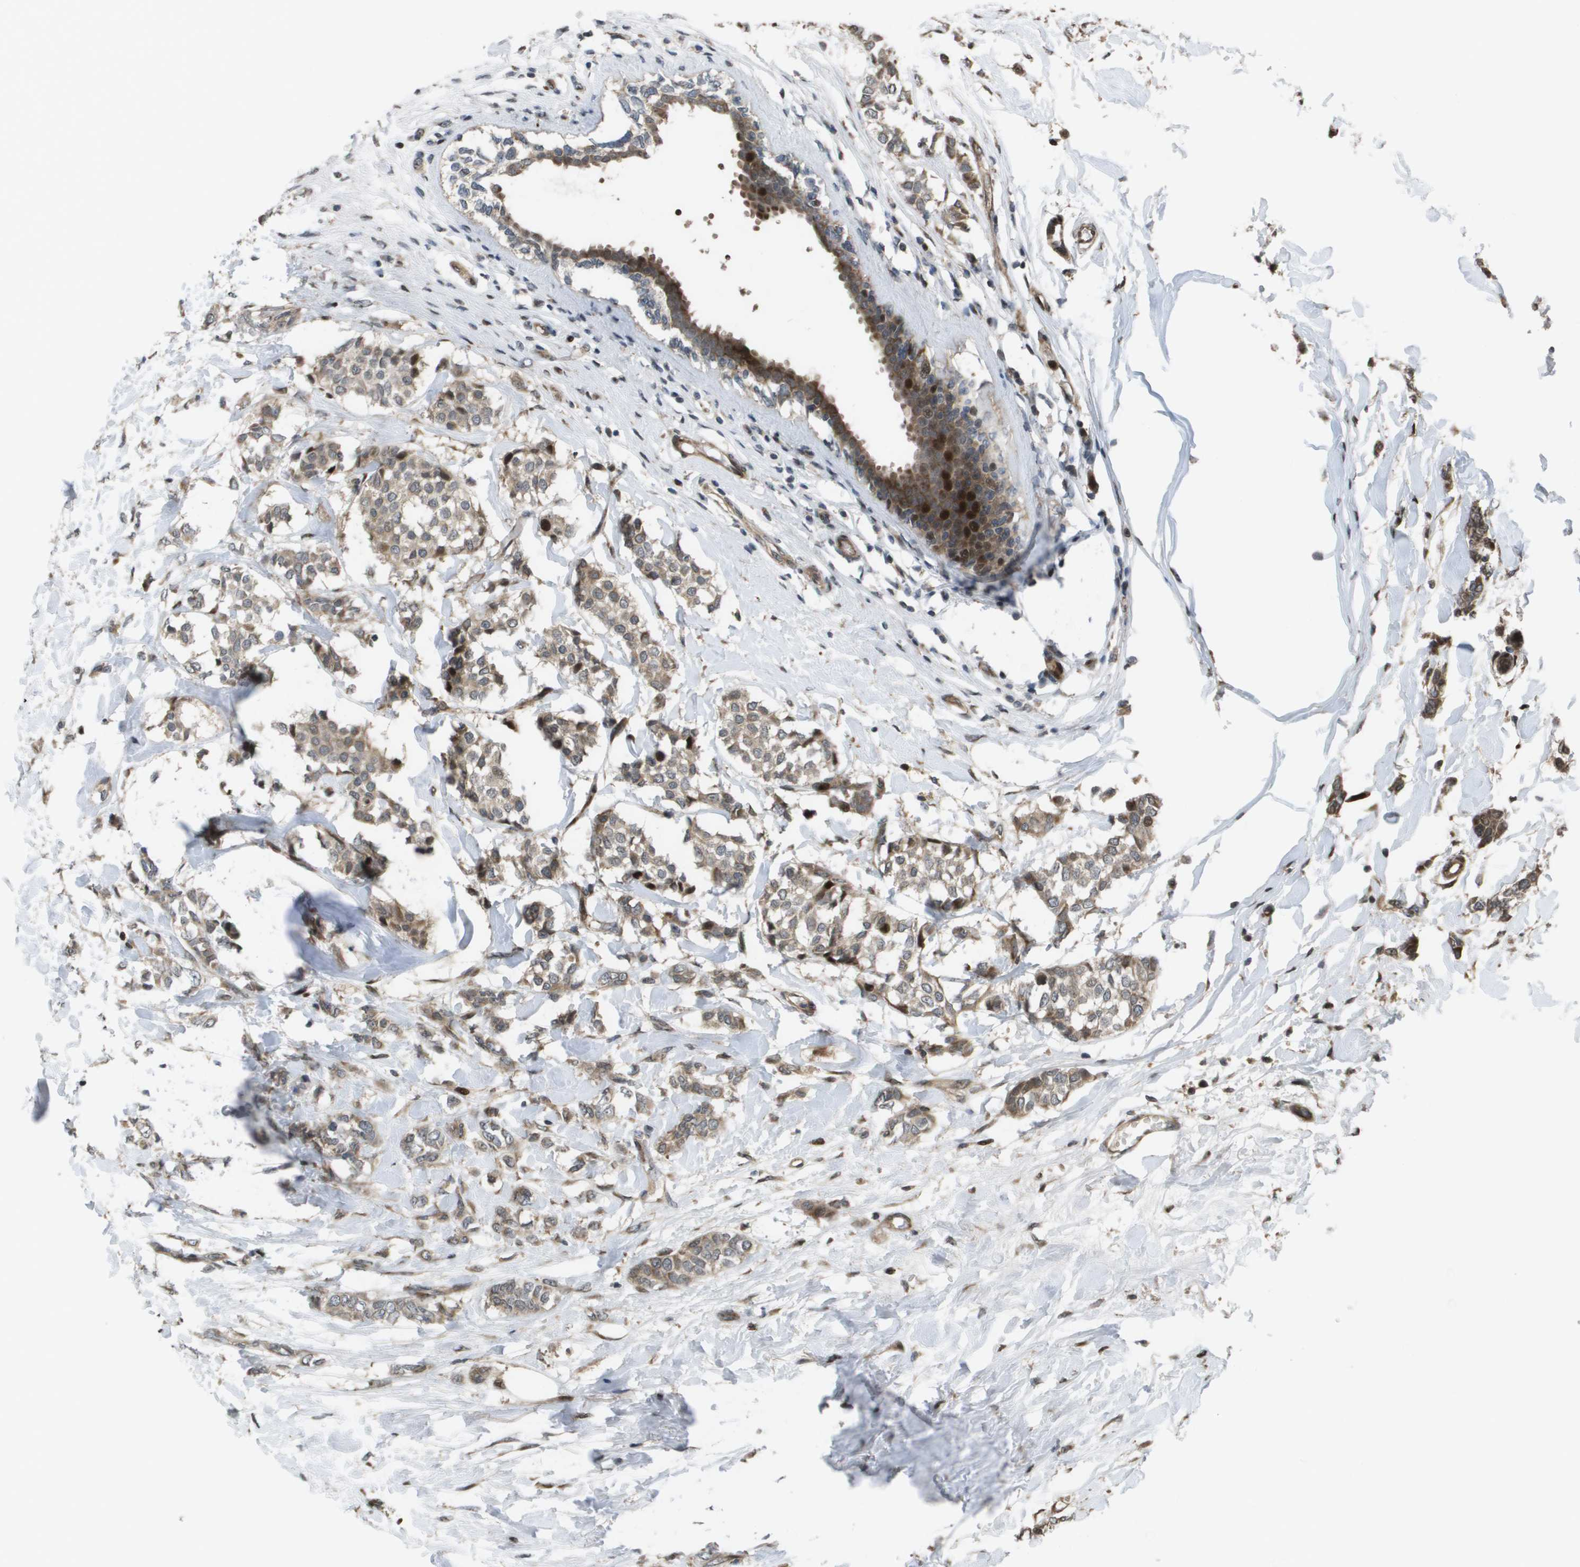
{"staining": {"intensity": "weak", "quantity": ">75%", "location": "cytoplasmic/membranous"}, "tissue": "breast cancer", "cell_type": "Tumor cells", "image_type": "cancer", "snomed": [{"axis": "morphology", "description": "Lobular carcinoma, in situ"}, {"axis": "morphology", "description": "Lobular carcinoma"}, {"axis": "topography", "description": "Breast"}], "caption": "Tumor cells exhibit weak cytoplasmic/membranous positivity in approximately >75% of cells in breast lobular carcinoma in situ. (DAB IHC with brightfield microscopy, high magnification).", "gene": "AXIN2", "patient": {"sex": "female", "age": 41}}